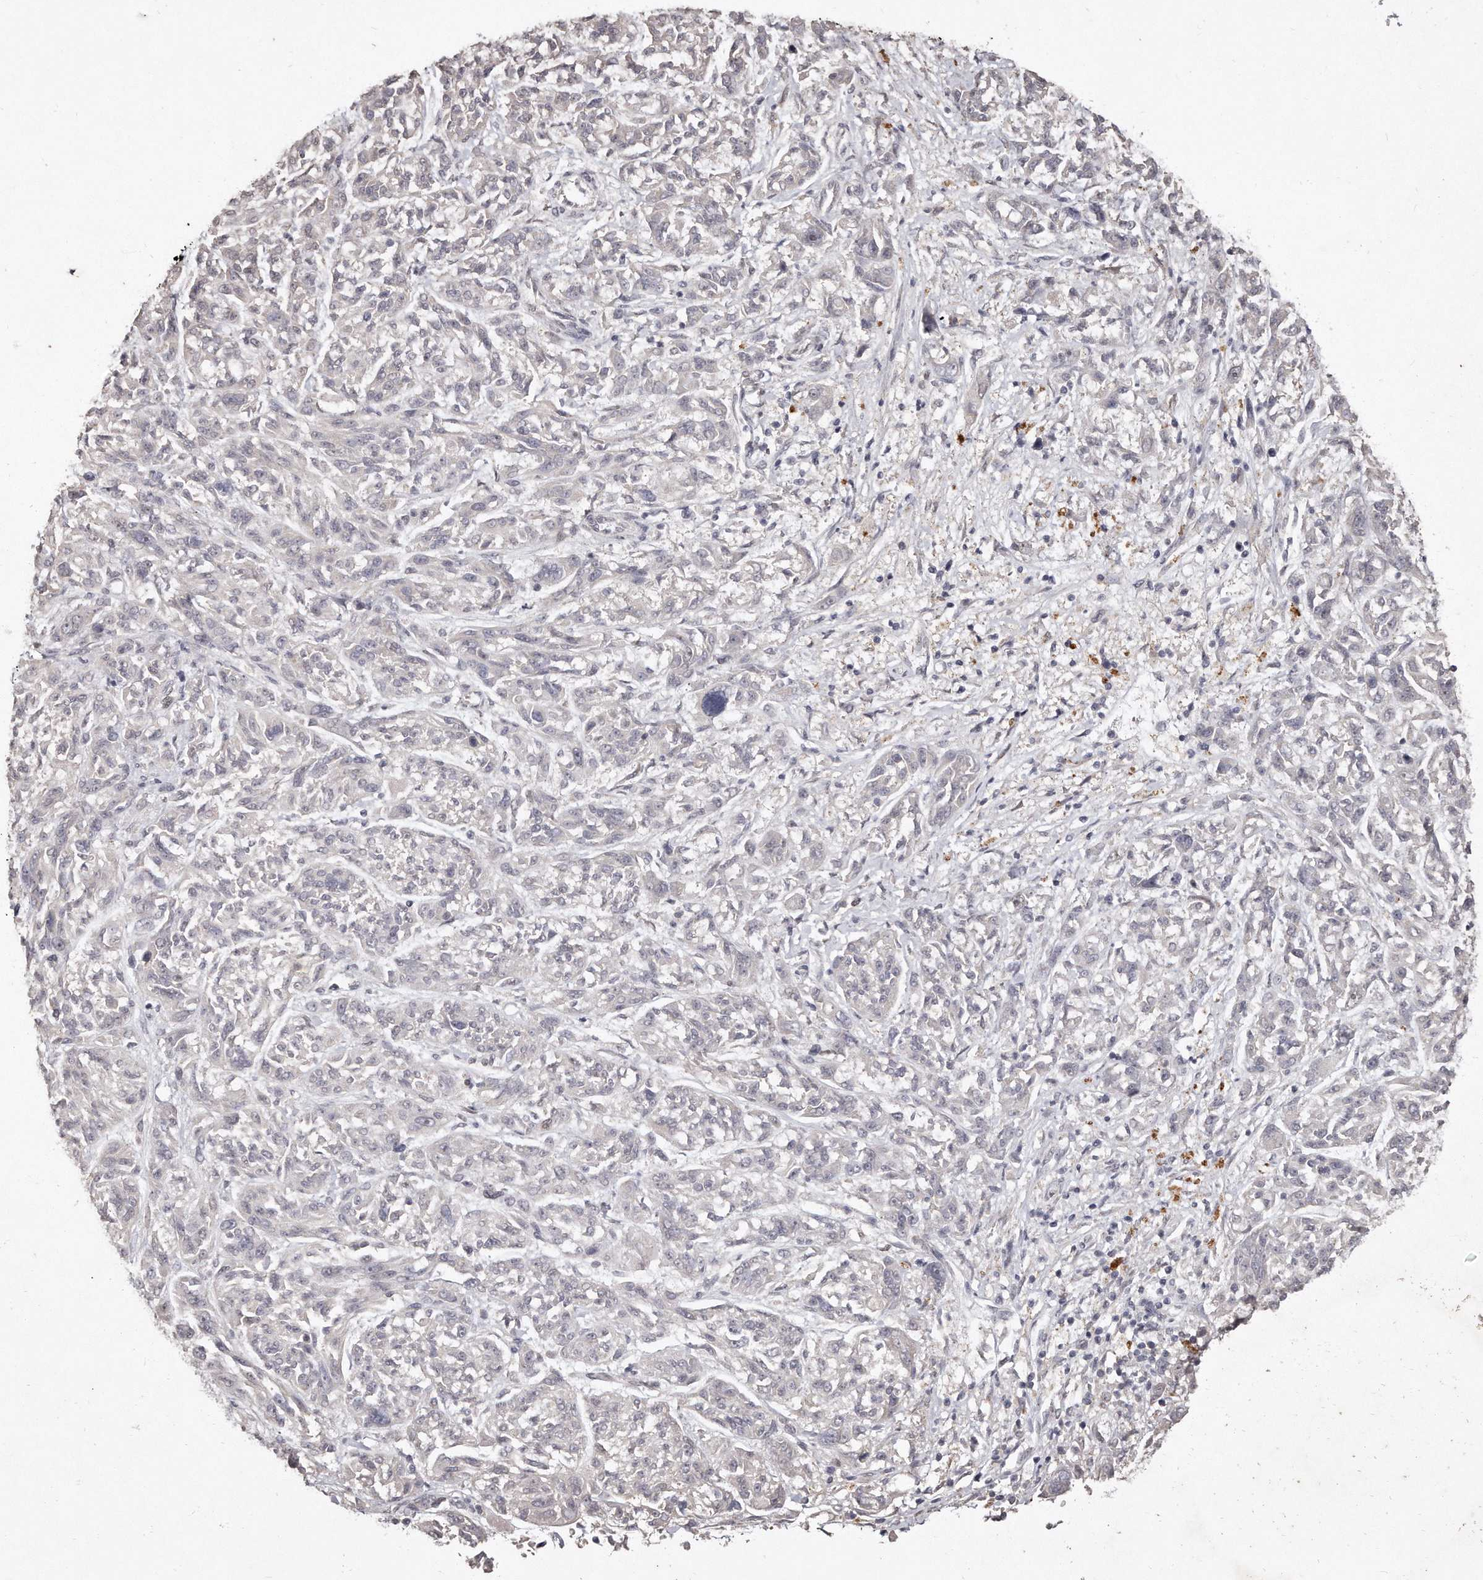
{"staining": {"intensity": "negative", "quantity": "none", "location": "none"}, "tissue": "melanoma", "cell_type": "Tumor cells", "image_type": "cancer", "snomed": [{"axis": "morphology", "description": "Malignant melanoma, NOS"}, {"axis": "topography", "description": "Skin"}], "caption": "The micrograph reveals no staining of tumor cells in melanoma. (Stains: DAB (3,3'-diaminobenzidine) immunohistochemistry with hematoxylin counter stain, Microscopy: brightfield microscopy at high magnification).", "gene": "HASPIN", "patient": {"sex": "male", "age": 53}}